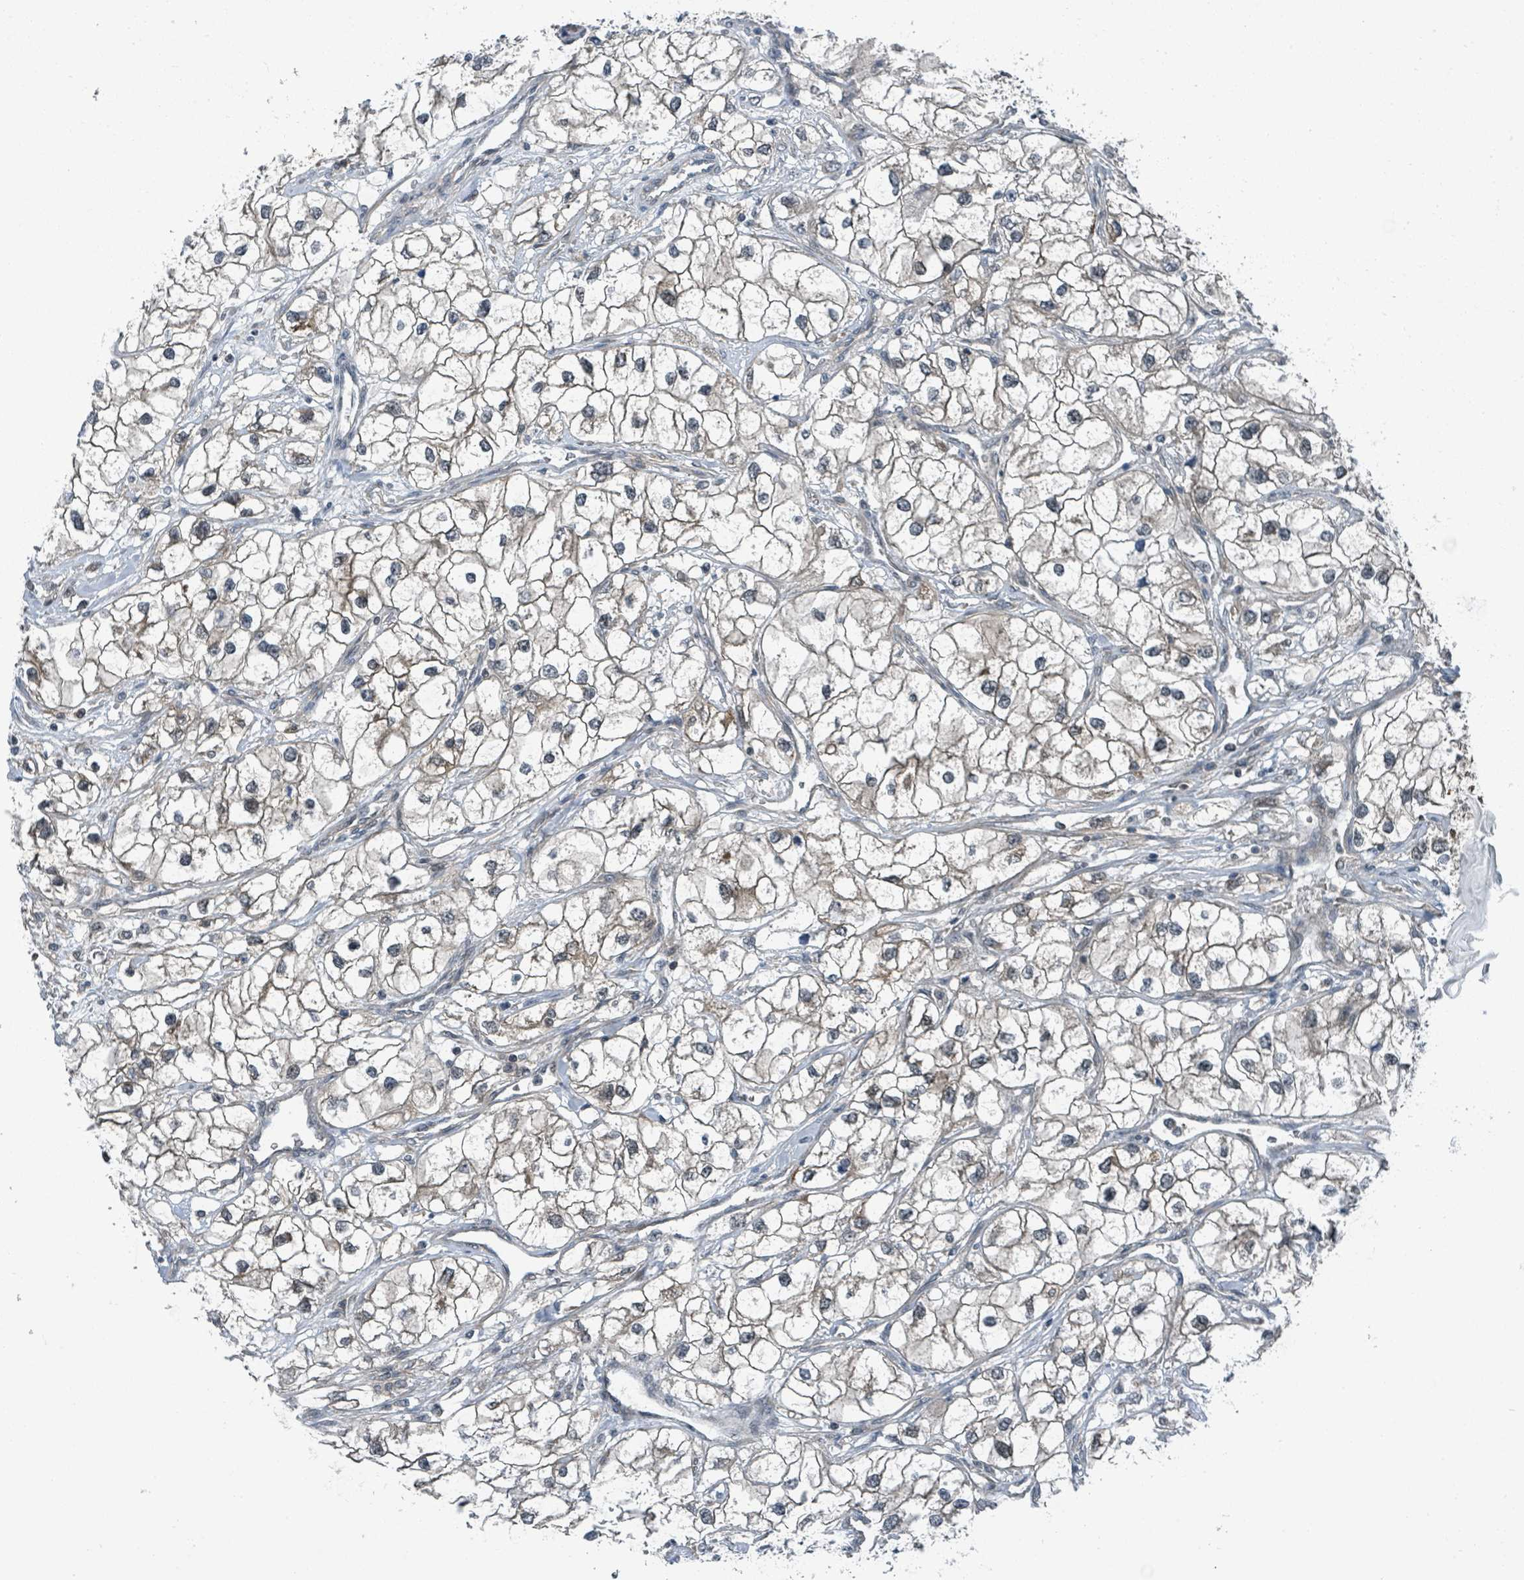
{"staining": {"intensity": "strong", "quantity": "25%-75%", "location": "cytoplasmic/membranous,nuclear"}, "tissue": "renal cancer", "cell_type": "Tumor cells", "image_type": "cancer", "snomed": [{"axis": "morphology", "description": "Adenocarcinoma, NOS"}, {"axis": "topography", "description": "Kidney"}], "caption": "IHC of human renal adenocarcinoma shows high levels of strong cytoplasmic/membranous and nuclear staining in approximately 25%-75% of tumor cells.", "gene": "GOLGA7", "patient": {"sex": "male", "age": 59}}